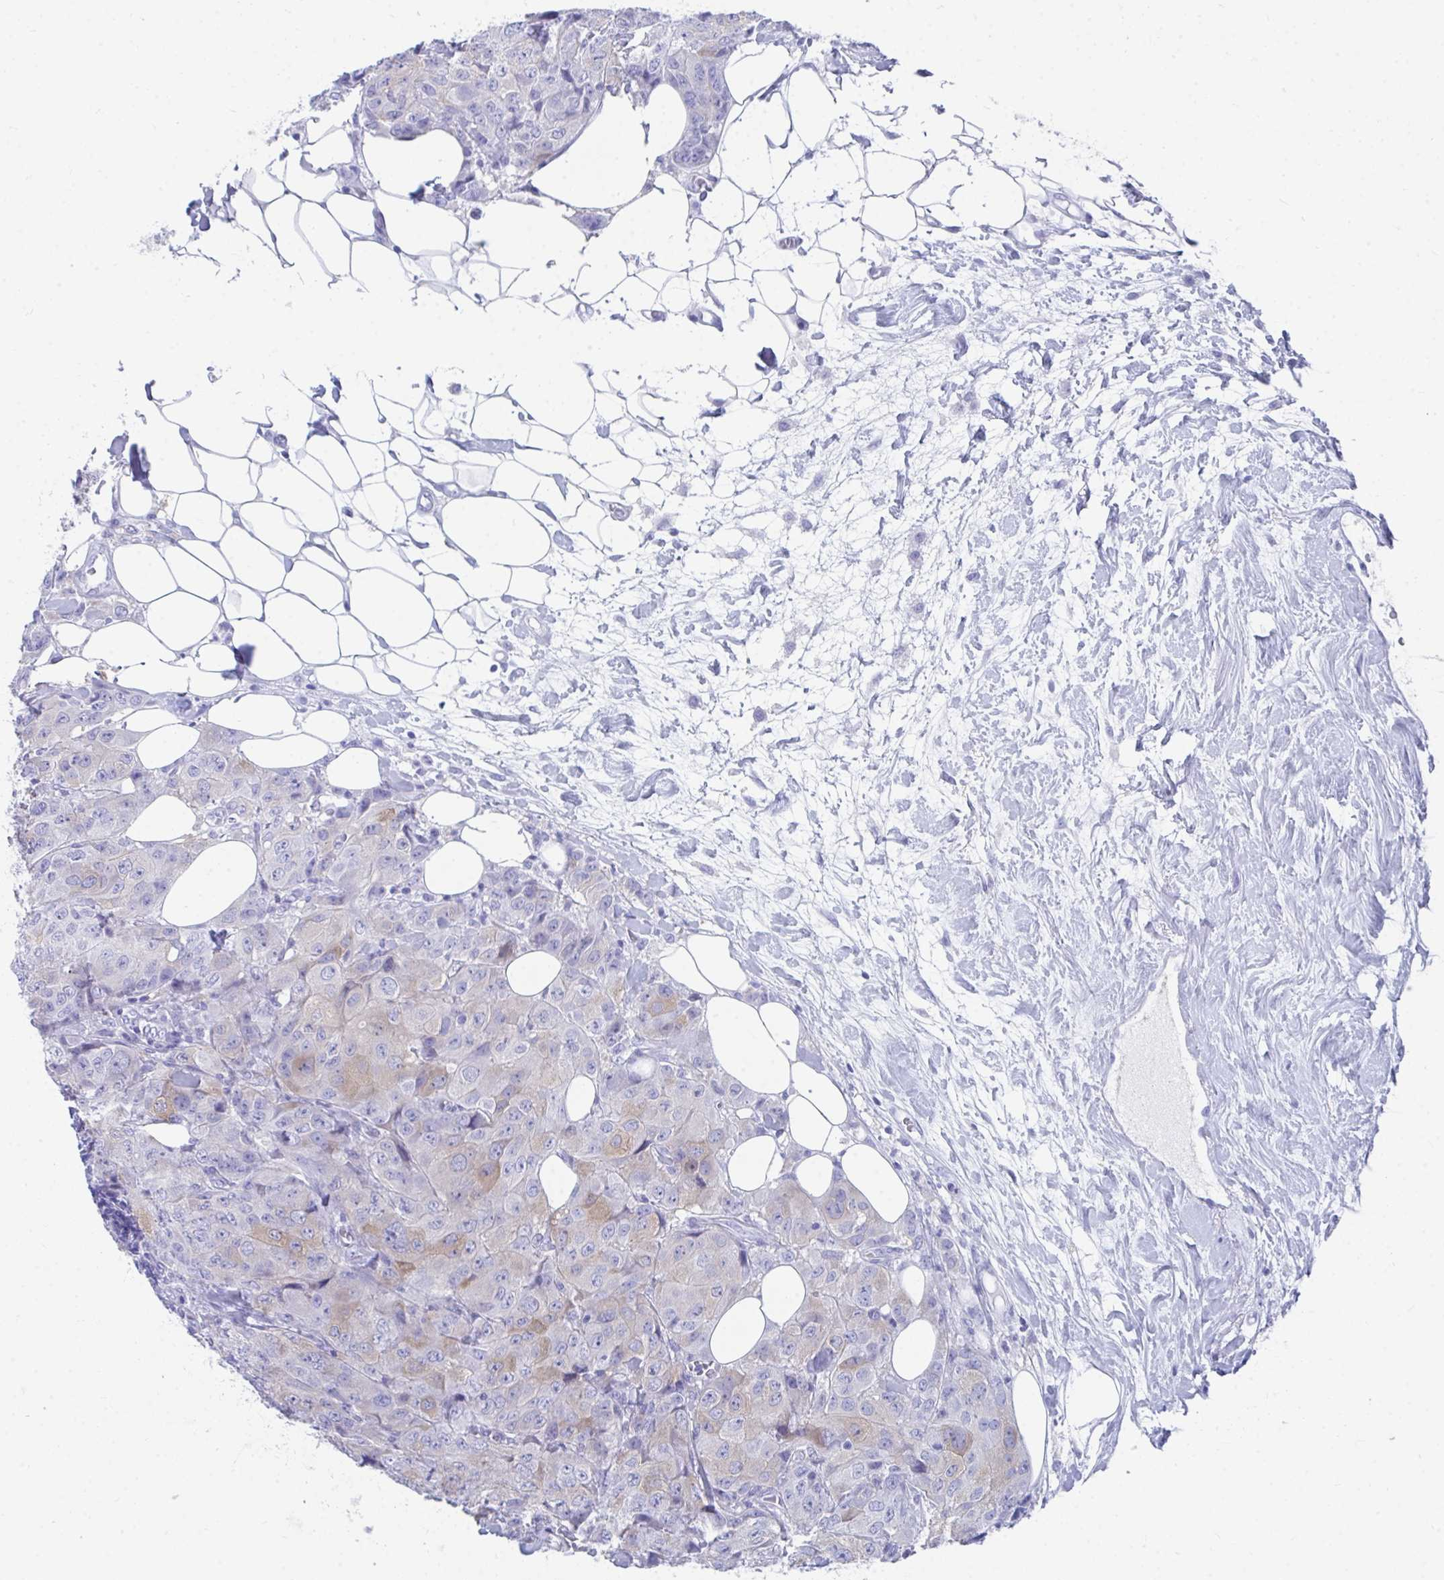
{"staining": {"intensity": "weak", "quantity": "<25%", "location": "cytoplasmic/membranous"}, "tissue": "breast cancer", "cell_type": "Tumor cells", "image_type": "cancer", "snomed": [{"axis": "morphology", "description": "Duct carcinoma"}, {"axis": "topography", "description": "Breast"}], "caption": "A high-resolution histopathology image shows immunohistochemistry staining of breast infiltrating ductal carcinoma, which displays no significant staining in tumor cells.", "gene": "HGD", "patient": {"sex": "female", "age": 43}}